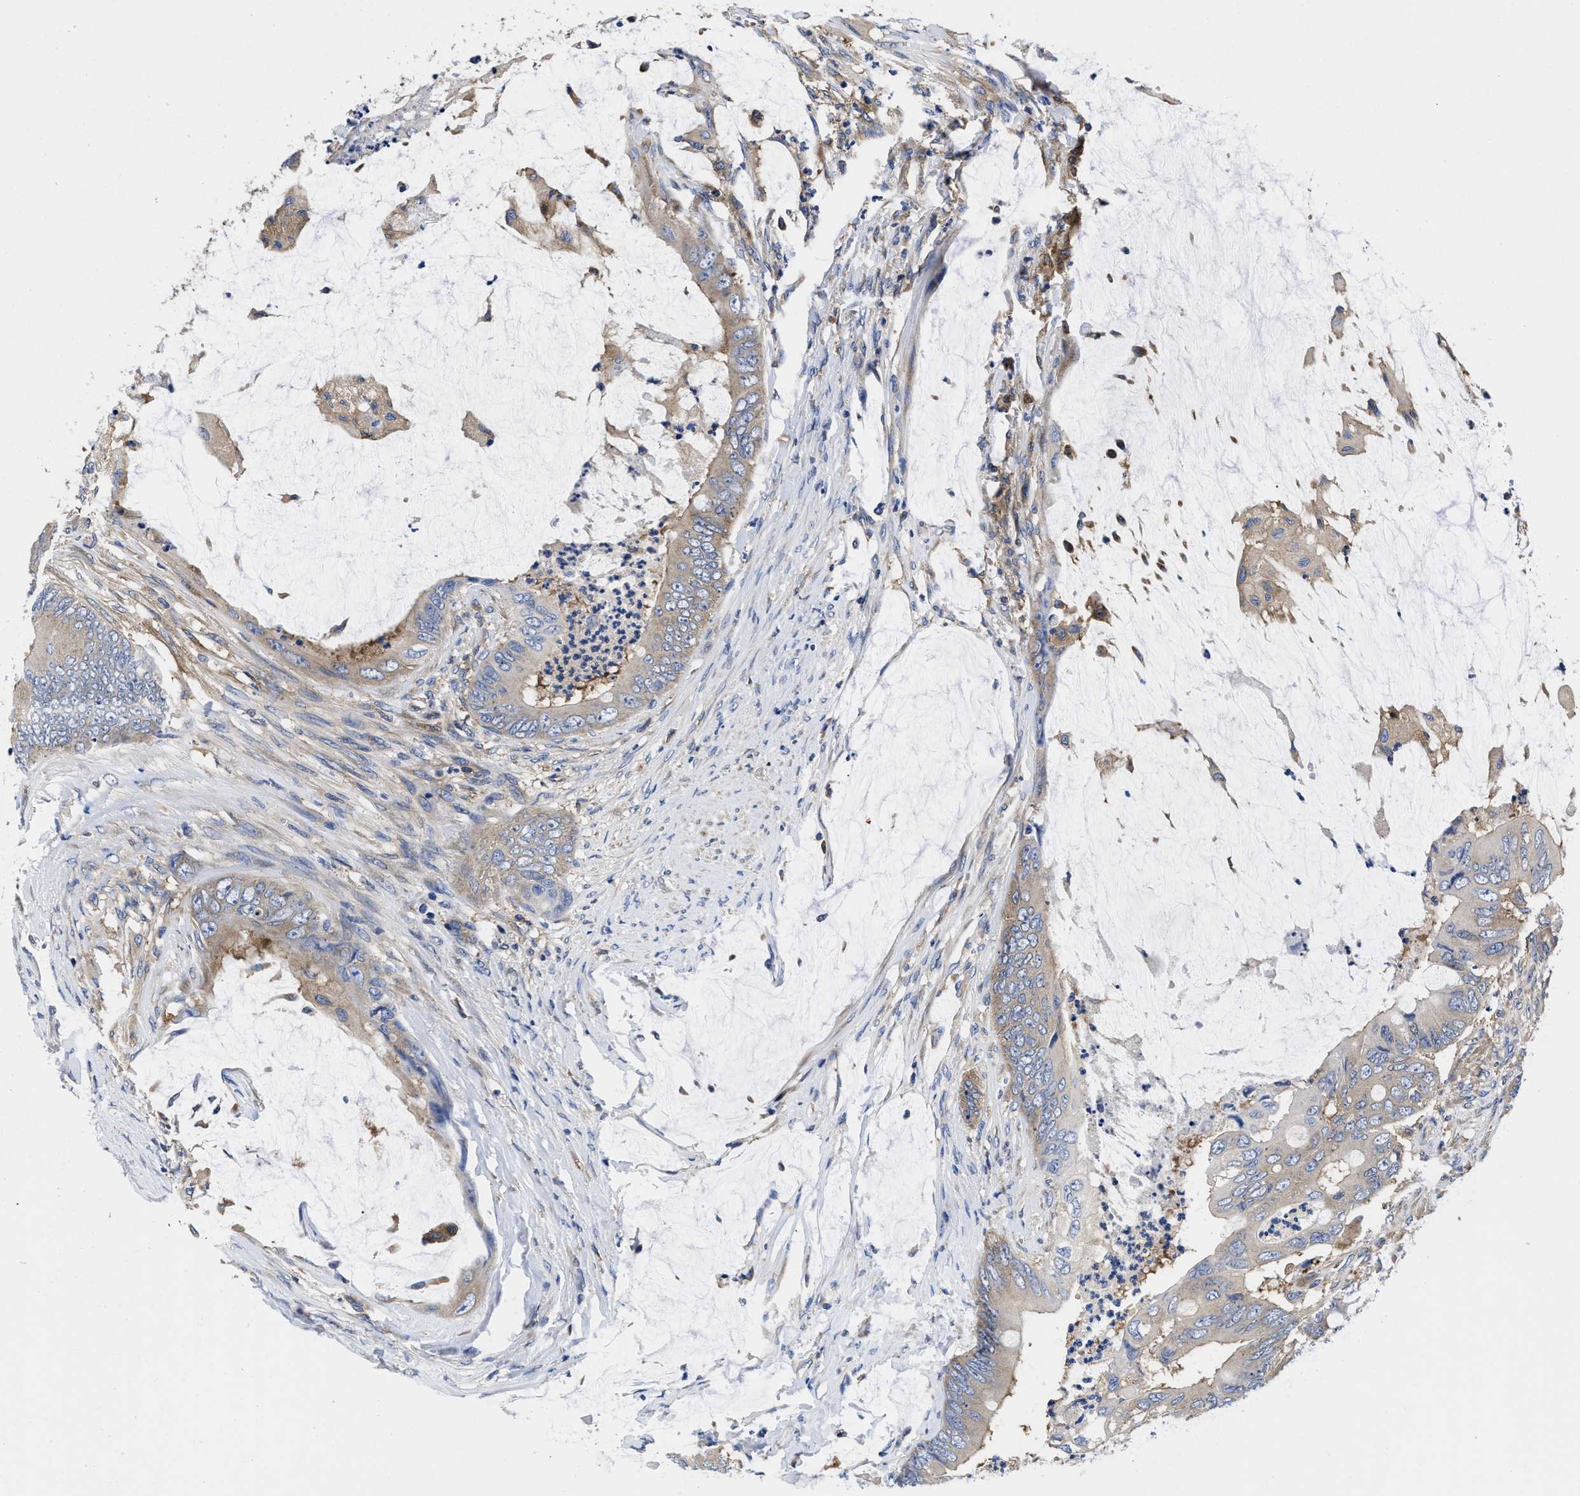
{"staining": {"intensity": "weak", "quantity": "<25%", "location": "cytoplasmic/membranous"}, "tissue": "colorectal cancer", "cell_type": "Tumor cells", "image_type": "cancer", "snomed": [{"axis": "morphology", "description": "Adenocarcinoma, NOS"}, {"axis": "topography", "description": "Rectum"}], "caption": "A histopathology image of human colorectal cancer is negative for staining in tumor cells.", "gene": "YARS1", "patient": {"sex": "female", "age": 77}}